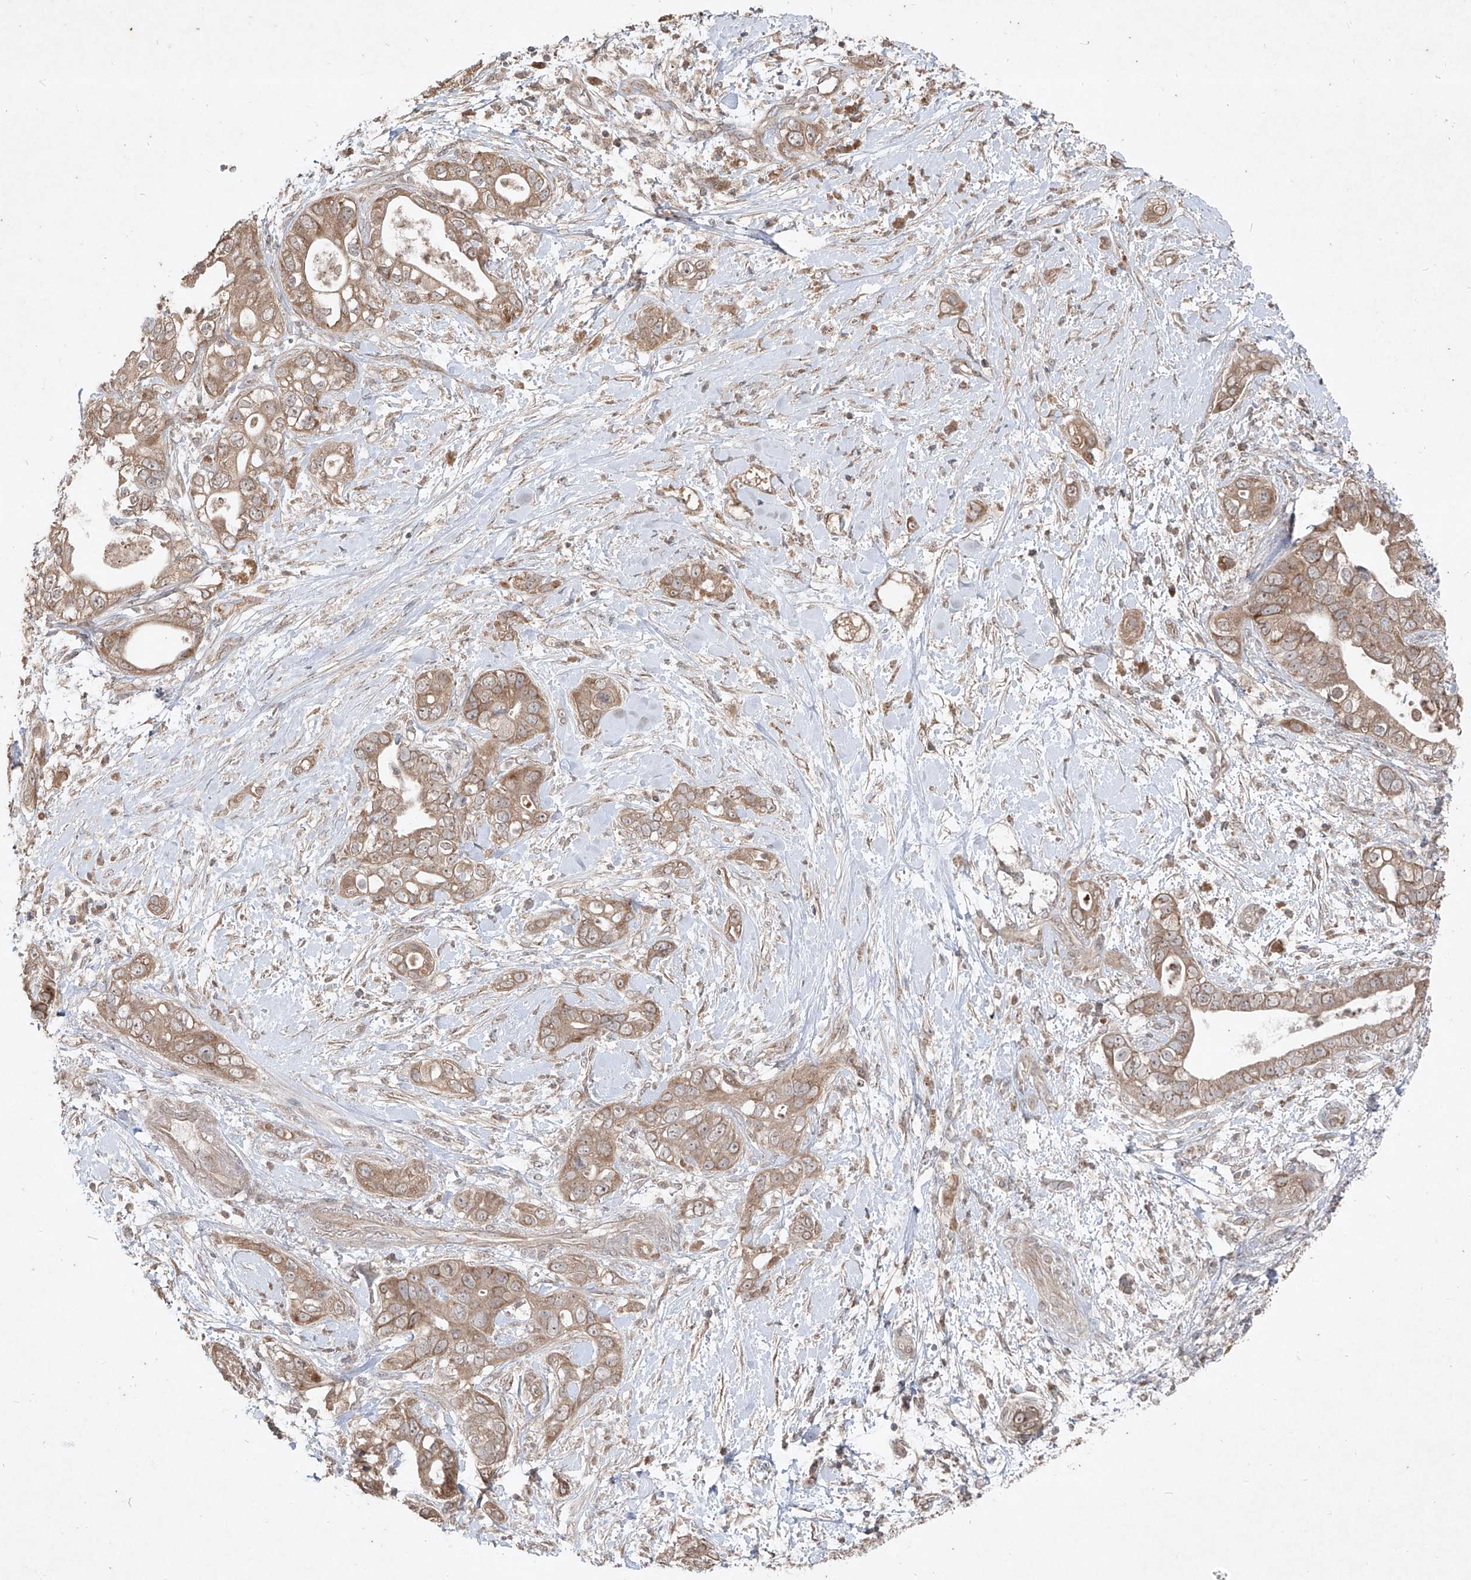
{"staining": {"intensity": "moderate", "quantity": ">75%", "location": "cytoplasmic/membranous"}, "tissue": "pancreatic cancer", "cell_type": "Tumor cells", "image_type": "cancer", "snomed": [{"axis": "morphology", "description": "Adenocarcinoma, NOS"}, {"axis": "topography", "description": "Pancreas"}], "caption": "Brown immunohistochemical staining in pancreatic cancer (adenocarcinoma) exhibits moderate cytoplasmic/membranous expression in approximately >75% of tumor cells.", "gene": "ABCD3", "patient": {"sex": "female", "age": 78}}